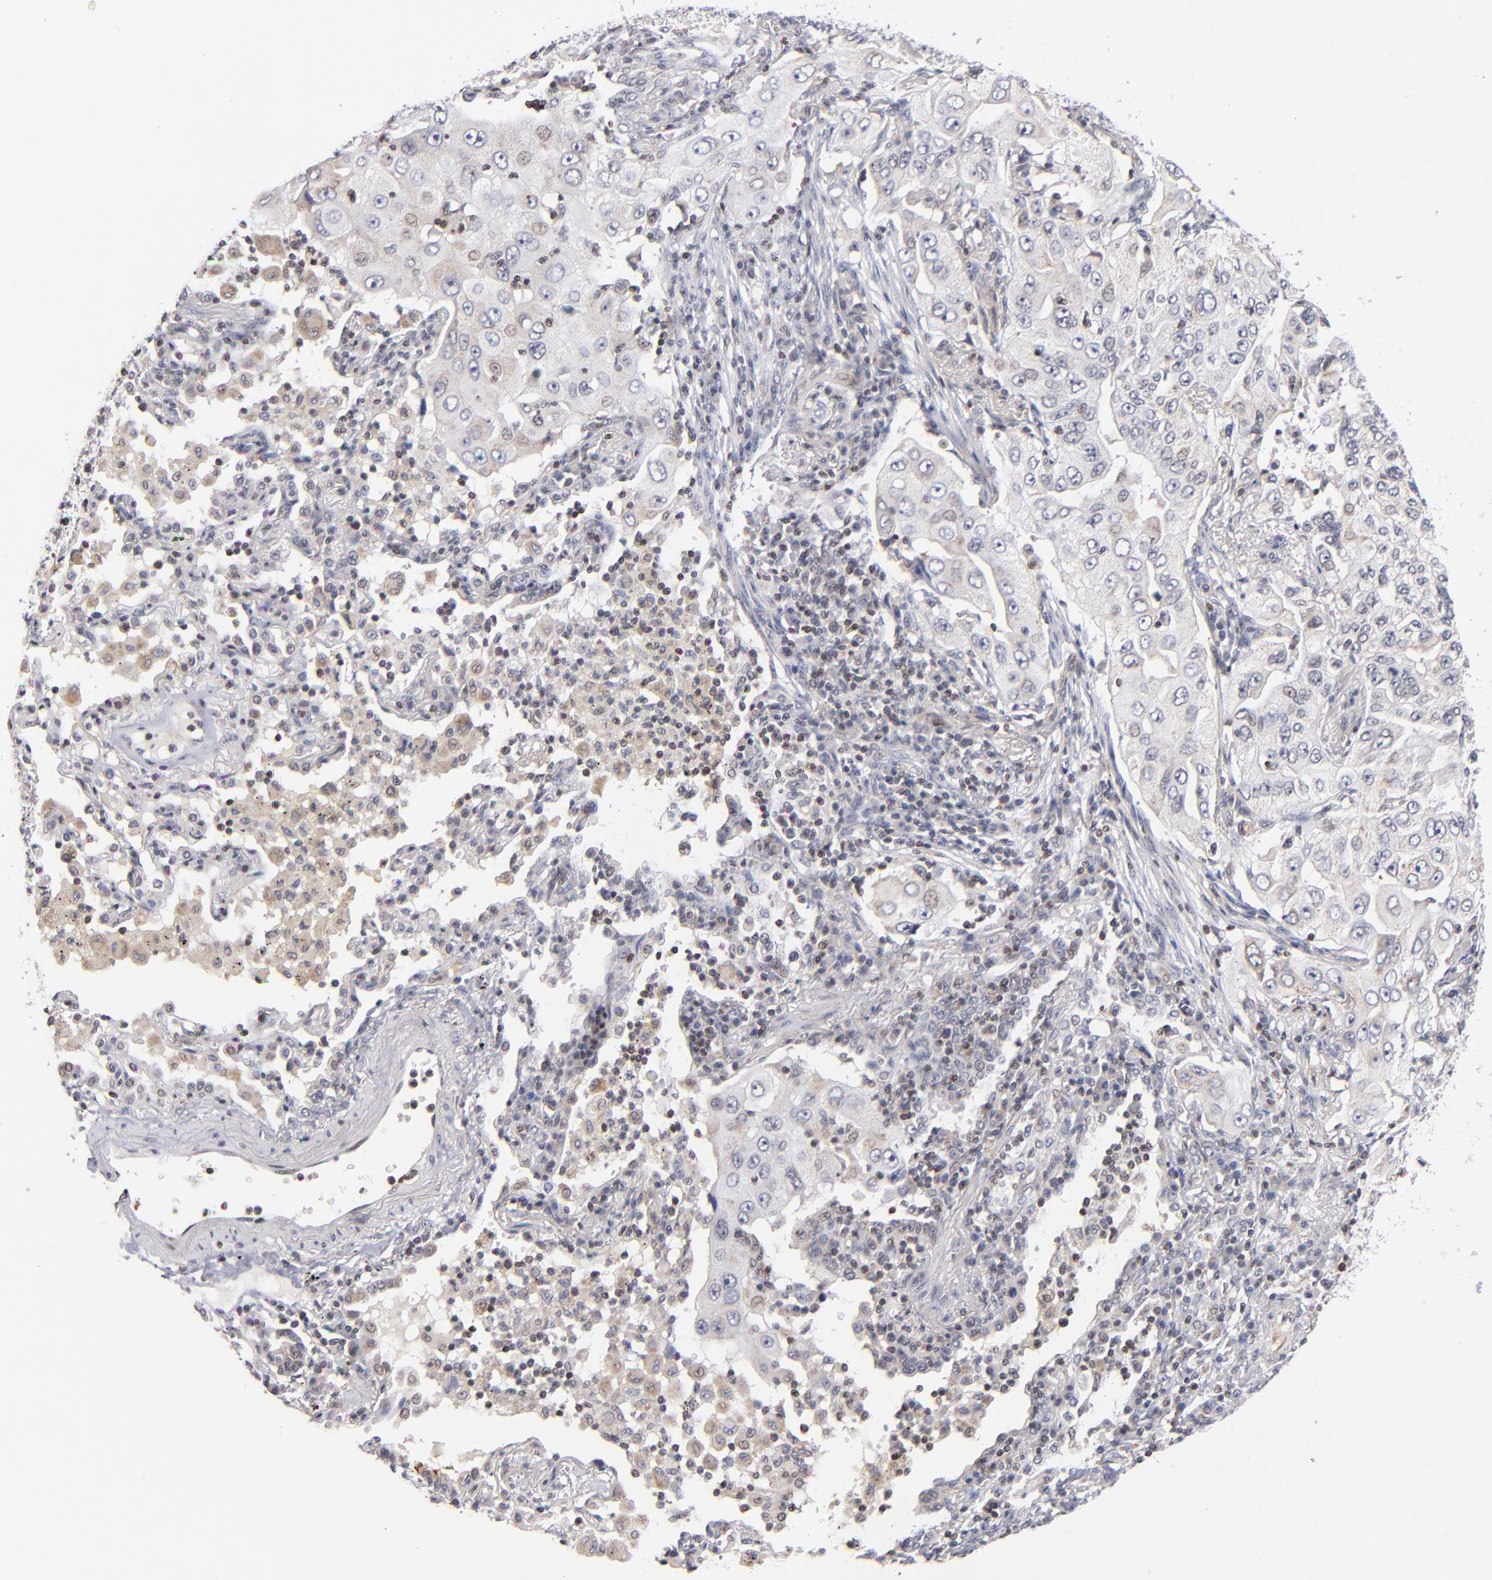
{"staining": {"intensity": "weak", "quantity": "<25%", "location": "cytoplasmic/membranous"}, "tissue": "lung cancer", "cell_type": "Tumor cells", "image_type": "cancer", "snomed": [{"axis": "morphology", "description": "Adenocarcinoma, NOS"}, {"axis": "topography", "description": "Lung"}], "caption": "Immunohistochemistry (IHC) of lung adenocarcinoma shows no staining in tumor cells. (IHC, brightfield microscopy, high magnification).", "gene": "ODF2", "patient": {"sex": "male", "age": 84}}